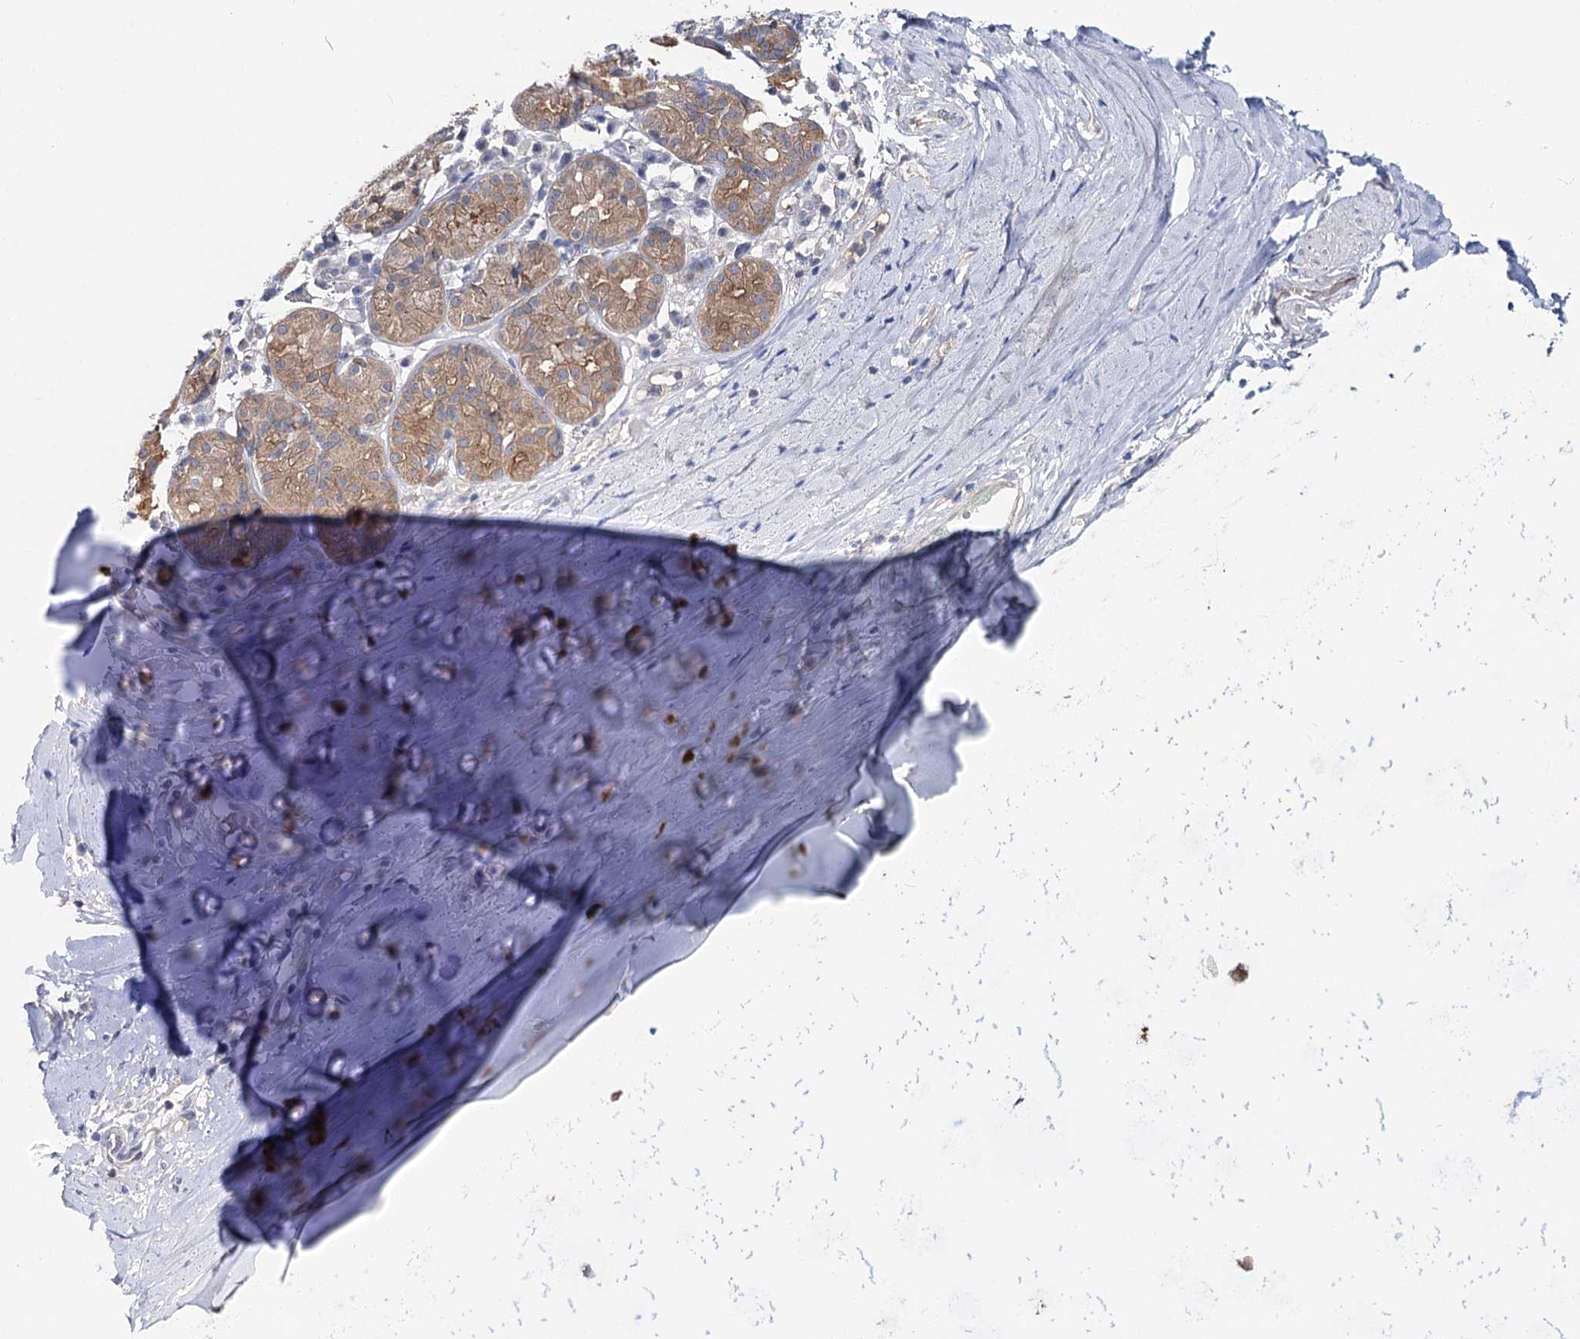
{"staining": {"intensity": "negative", "quantity": "none", "location": "none"}, "tissue": "adipose tissue", "cell_type": "Adipocytes", "image_type": "normal", "snomed": [{"axis": "morphology", "description": "Normal tissue, NOS"}, {"axis": "morphology", "description": "Basal cell carcinoma"}, {"axis": "topography", "description": "Cartilage tissue"}, {"axis": "topography", "description": "Nasopharynx"}, {"axis": "topography", "description": "Oral tissue"}], "caption": "Immunohistochemistry micrograph of unremarkable adipose tissue: adipose tissue stained with DAB shows no significant protein expression in adipocytes. The staining was performed using DAB to visualize the protein expression in brown, while the nuclei were stained in blue with hematoxylin (Magnification: 20x).", "gene": "UGP2", "patient": {"sex": "female", "age": 77}}